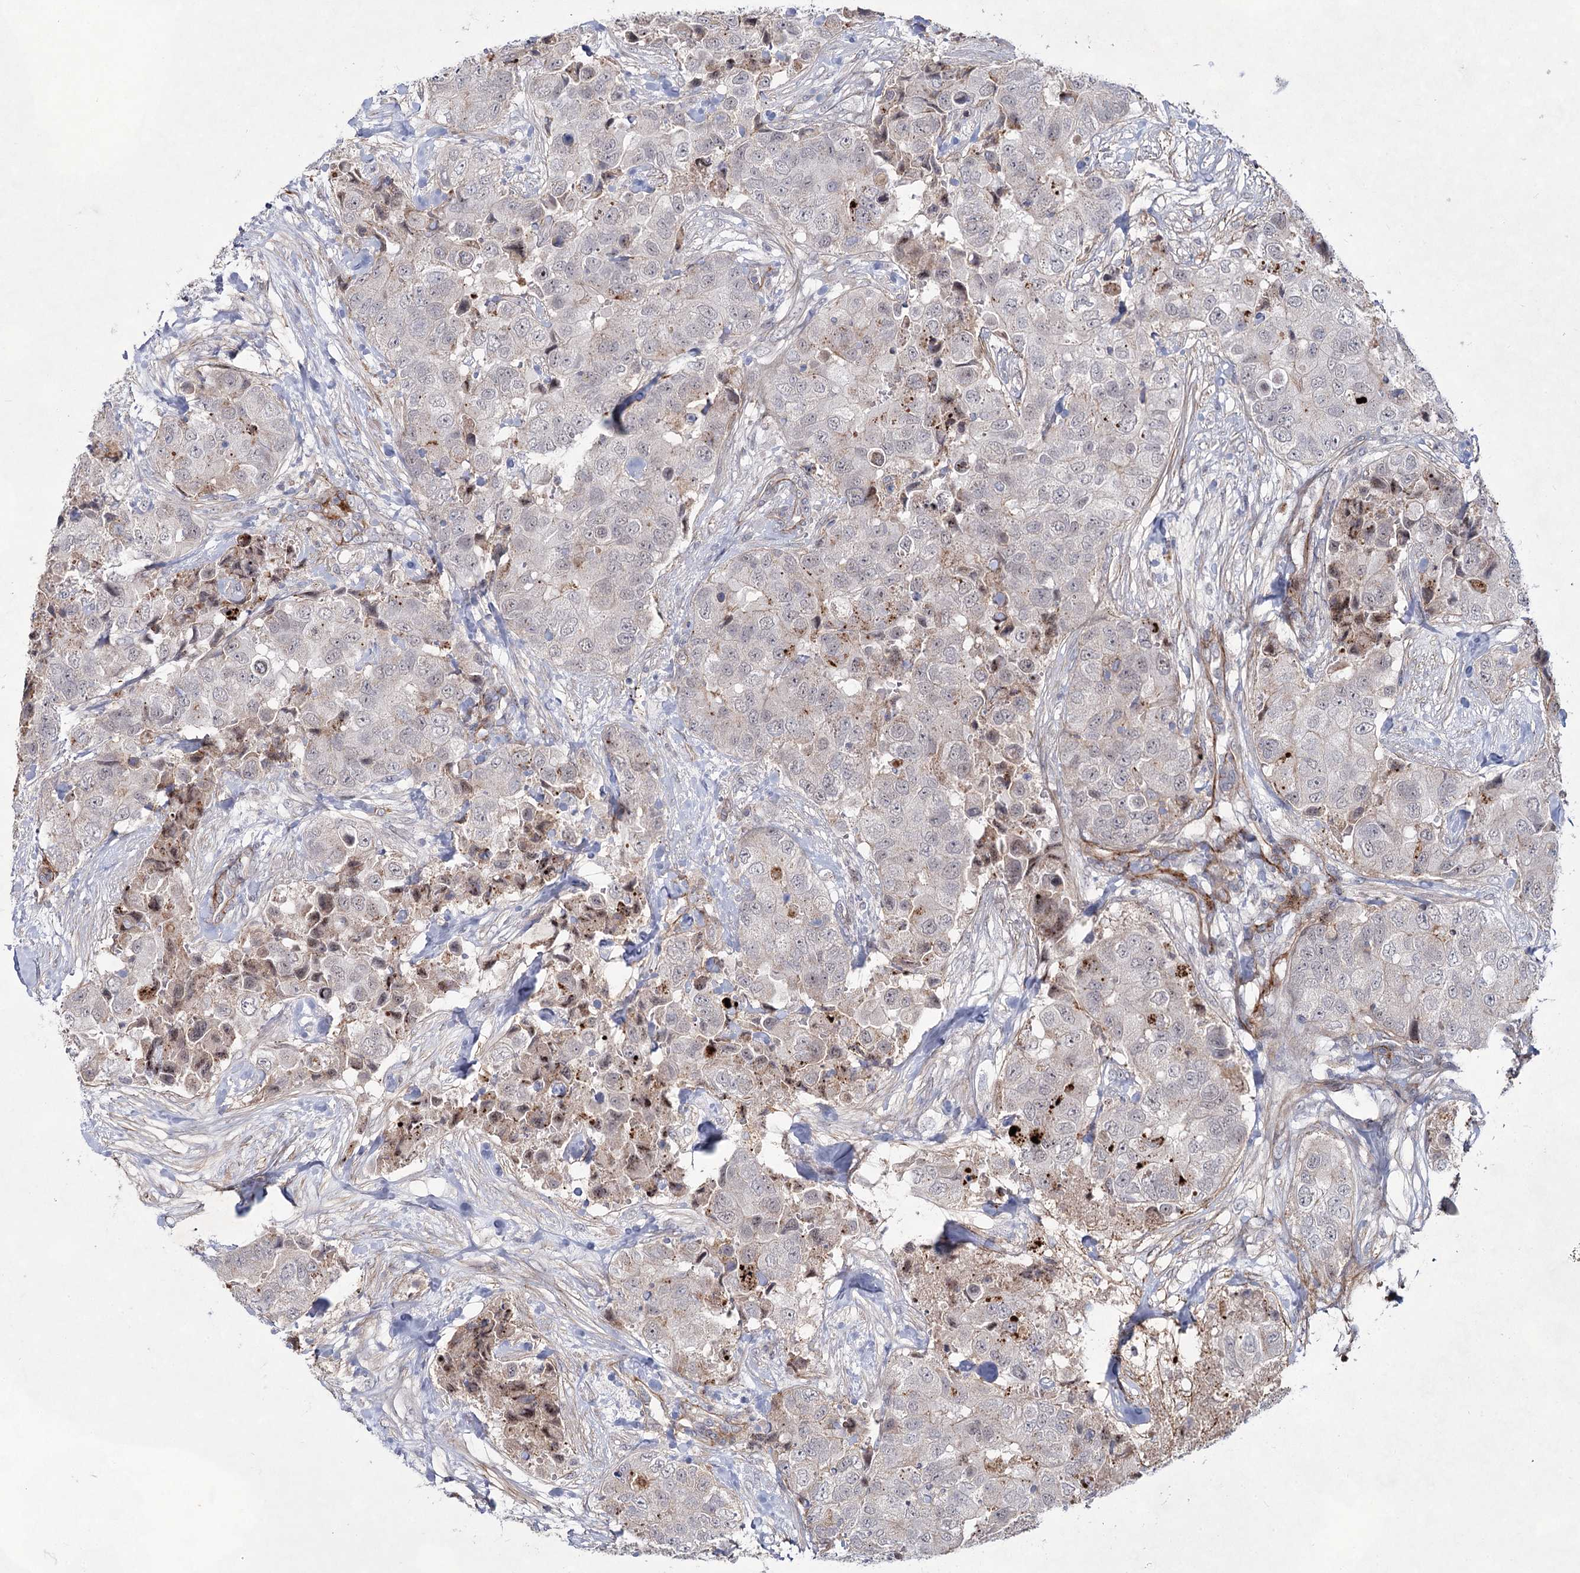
{"staining": {"intensity": "negative", "quantity": "none", "location": "none"}, "tissue": "breast cancer", "cell_type": "Tumor cells", "image_type": "cancer", "snomed": [{"axis": "morphology", "description": "Duct carcinoma"}, {"axis": "topography", "description": "Breast"}], "caption": "This photomicrograph is of breast cancer (infiltrating ductal carcinoma) stained with IHC to label a protein in brown with the nuclei are counter-stained blue. There is no staining in tumor cells.", "gene": "ATL2", "patient": {"sex": "female", "age": 62}}